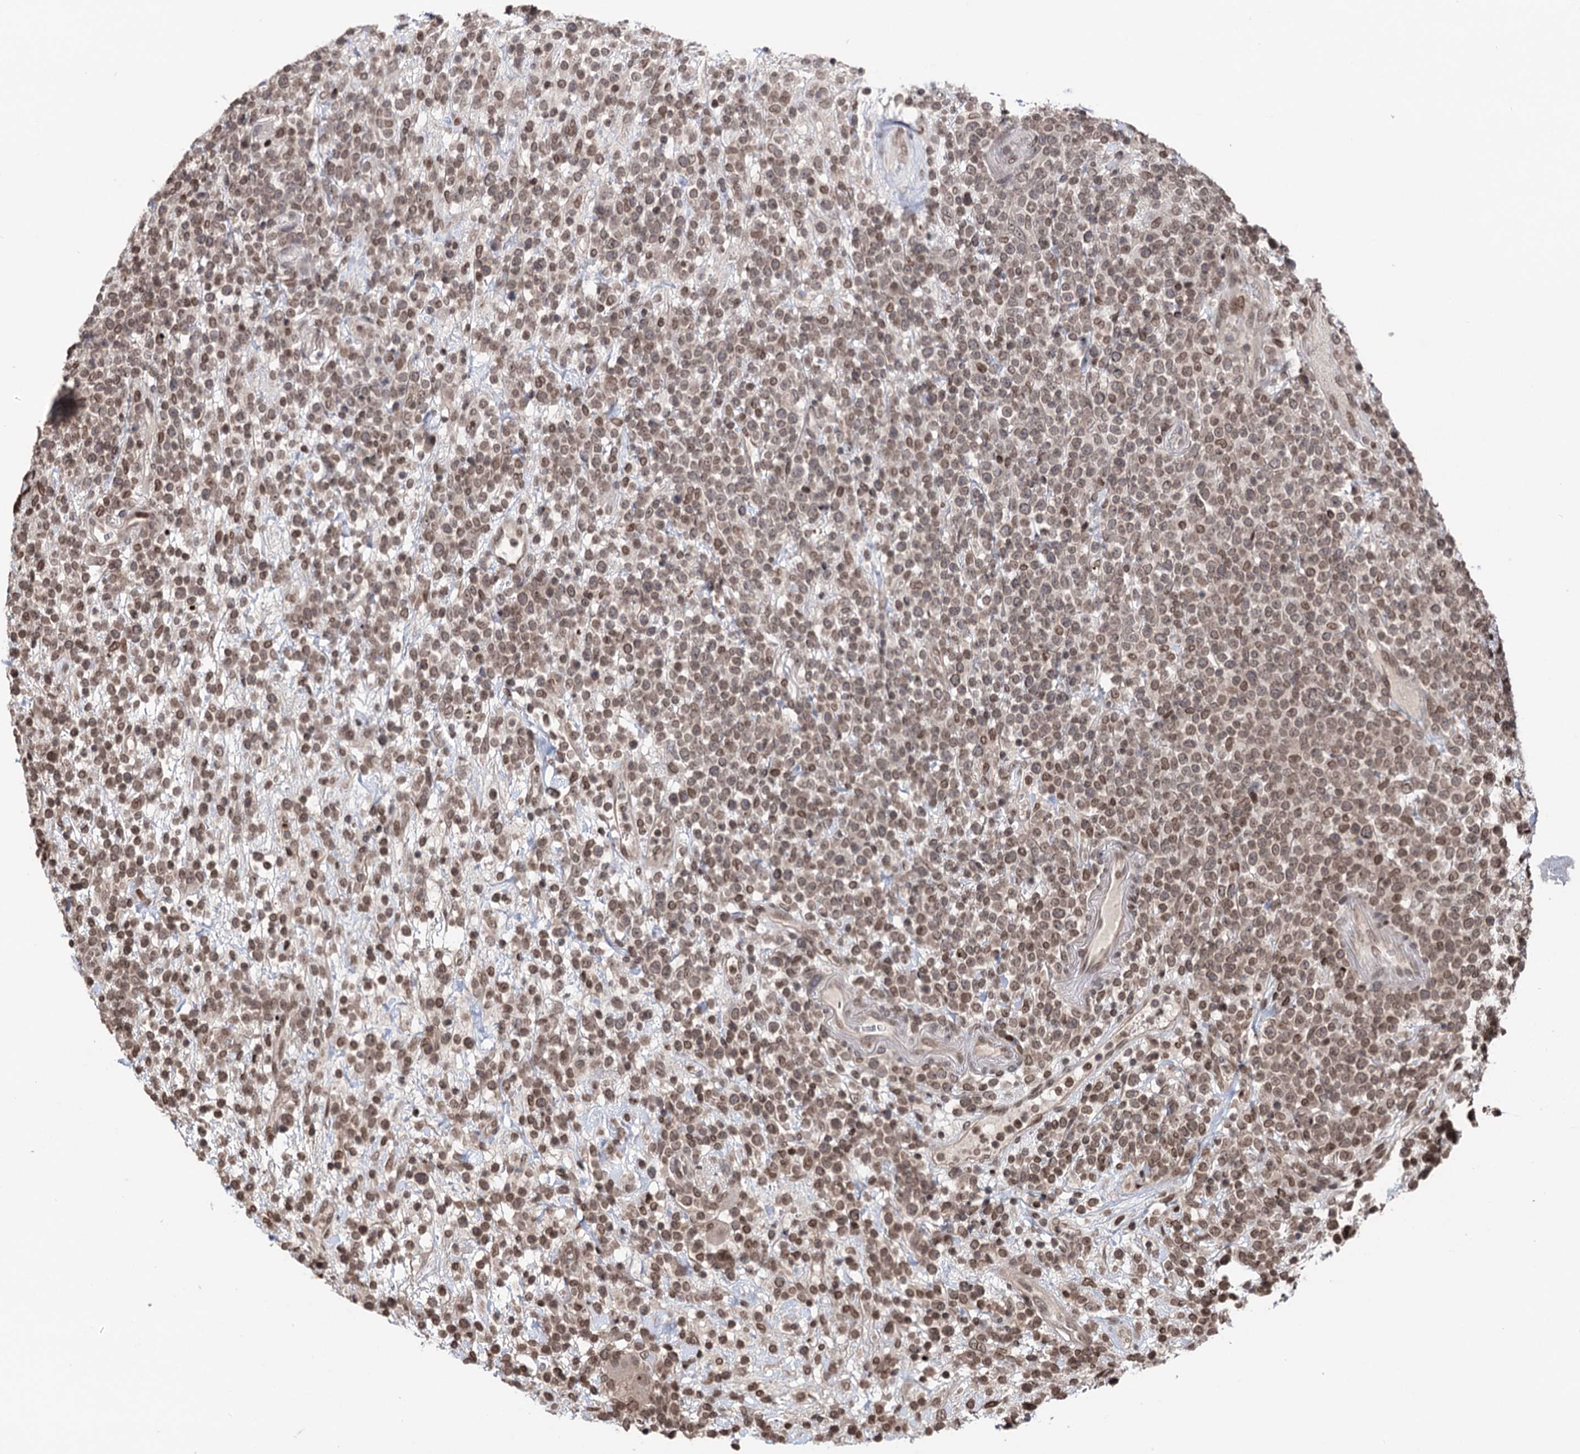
{"staining": {"intensity": "moderate", "quantity": ">75%", "location": "nuclear"}, "tissue": "lymphoma", "cell_type": "Tumor cells", "image_type": "cancer", "snomed": [{"axis": "morphology", "description": "Malignant lymphoma, non-Hodgkin's type, High grade"}, {"axis": "topography", "description": "Colon"}], "caption": "Immunohistochemical staining of lymphoma displays moderate nuclear protein expression in about >75% of tumor cells.", "gene": "CCDC77", "patient": {"sex": "female", "age": 53}}